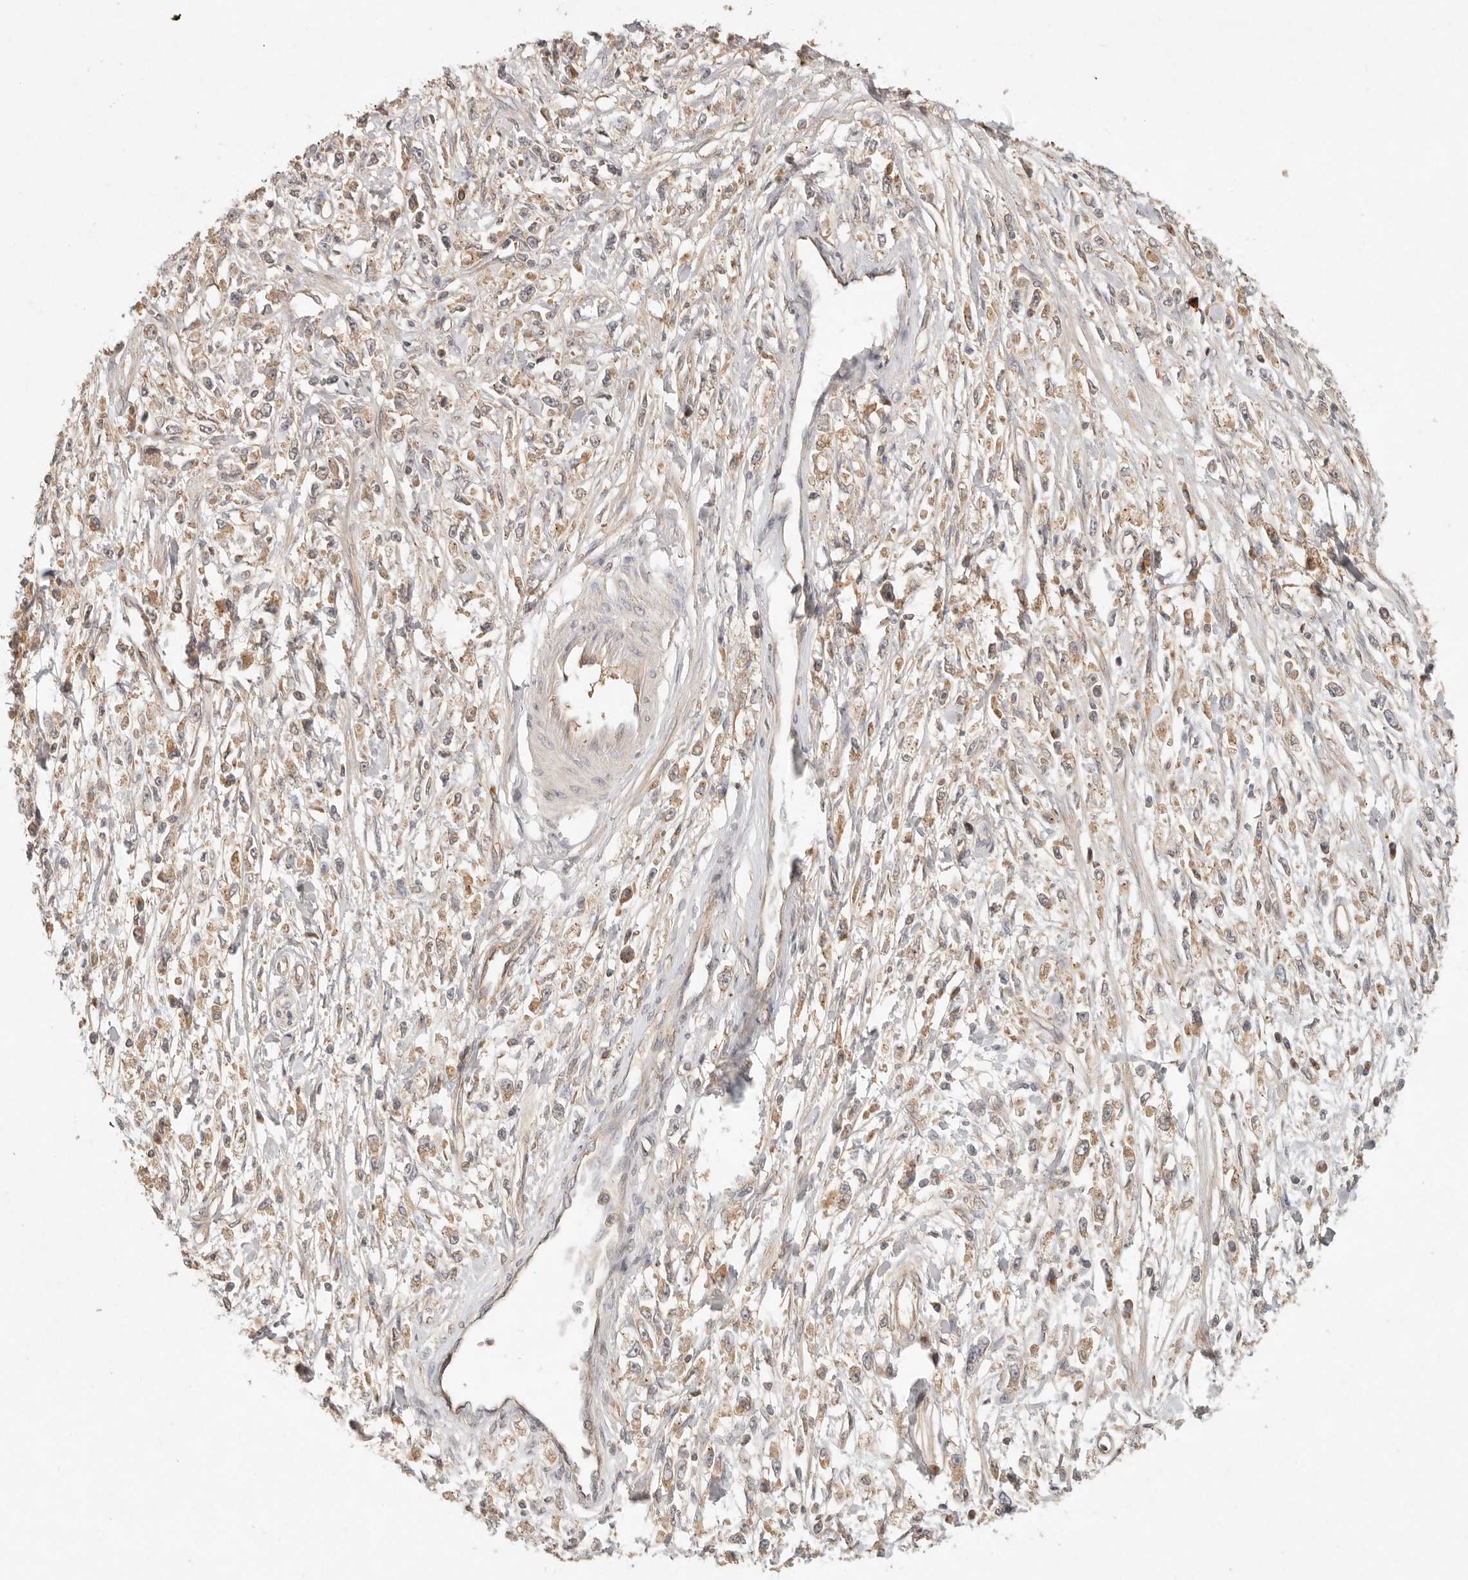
{"staining": {"intensity": "weak", "quantity": ">75%", "location": "cytoplasmic/membranous"}, "tissue": "stomach cancer", "cell_type": "Tumor cells", "image_type": "cancer", "snomed": [{"axis": "morphology", "description": "Adenocarcinoma, NOS"}, {"axis": "topography", "description": "Stomach"}], "caption": "Weak cytoplasmic/membranous staining for a protein is present in about >75% of tumor cells of adenocarcinoma (stomach) using immunohistochemistry (IHC).", "gene": "HECTD3", "patient": {"sex": "female", "age": 59}}